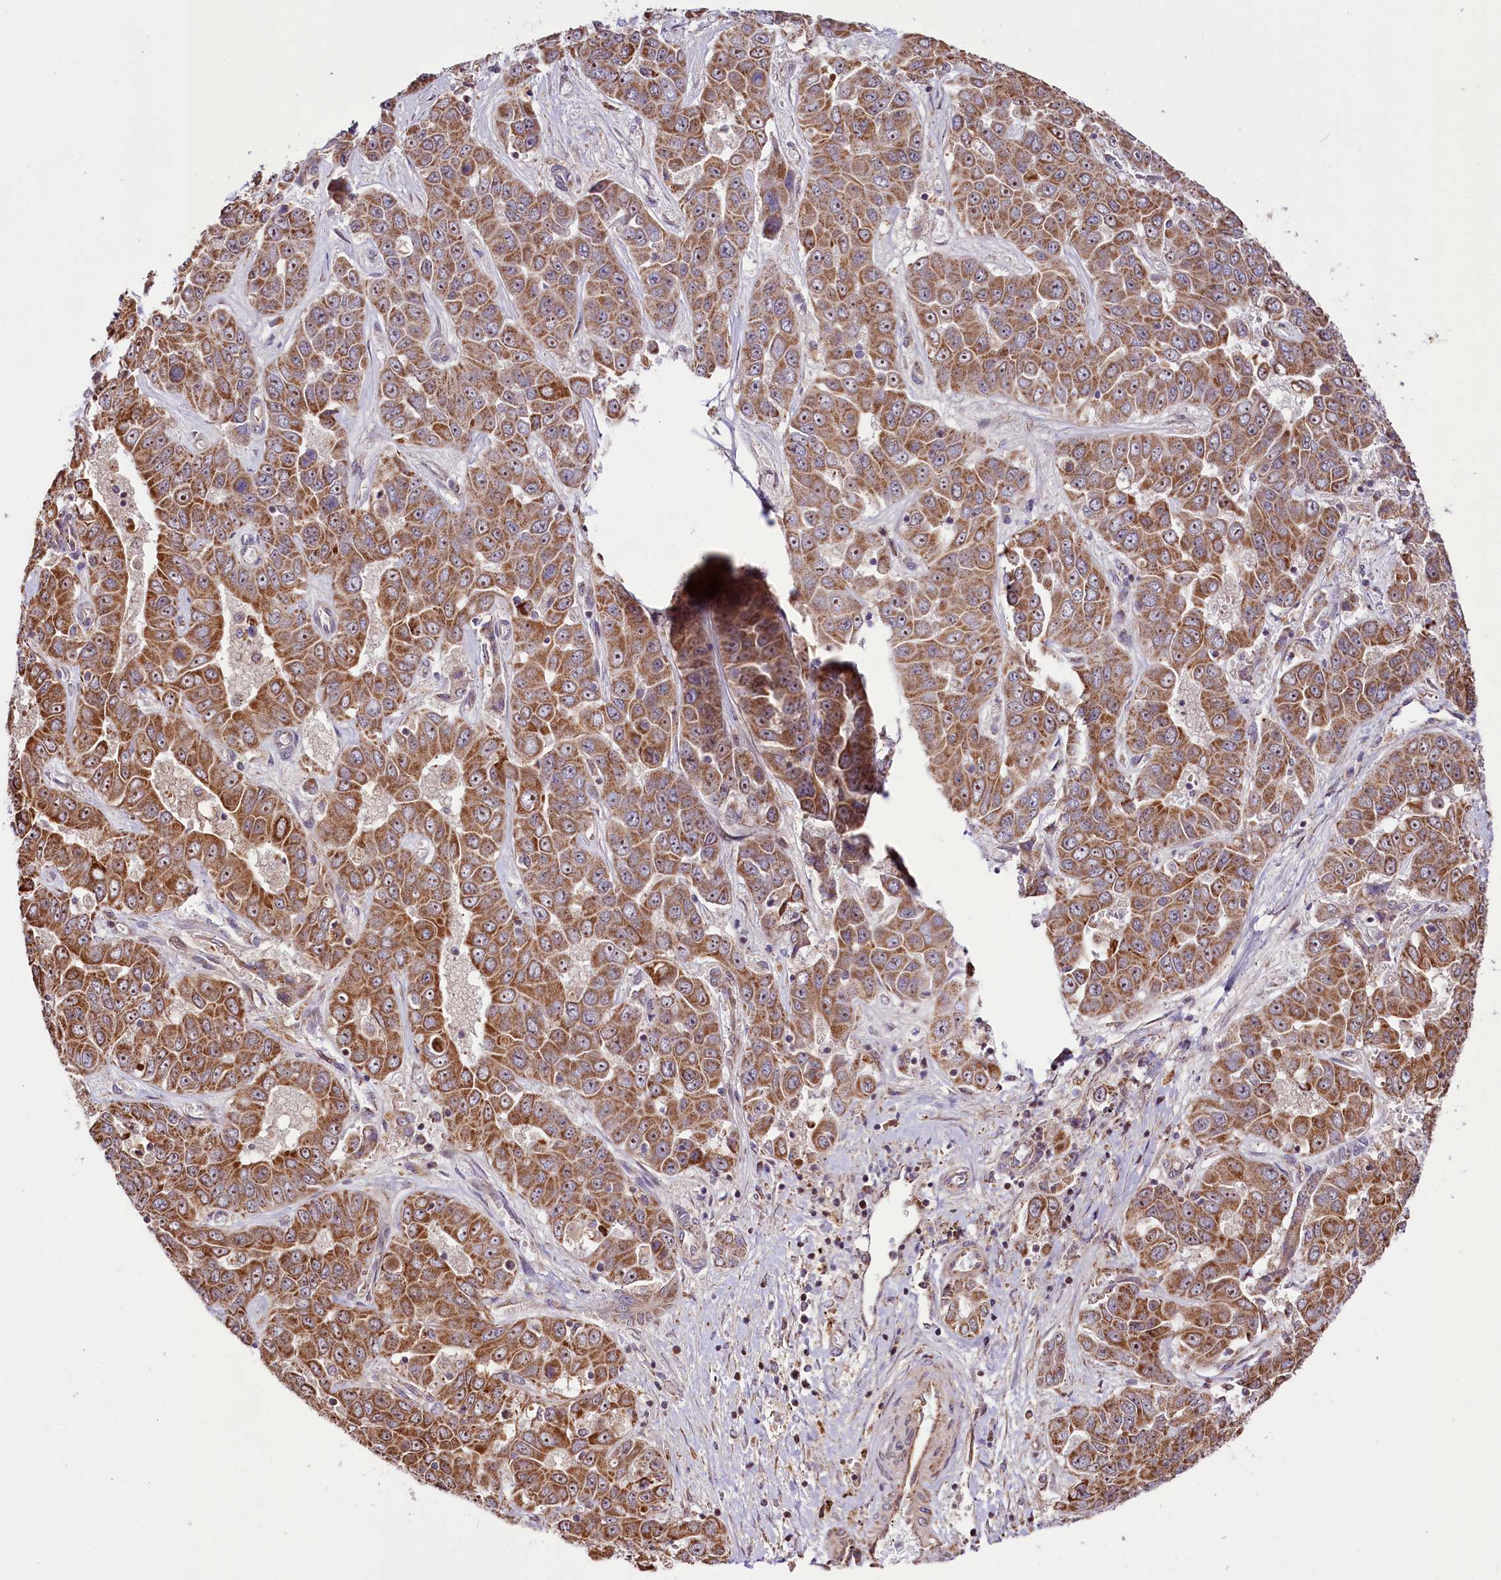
{"staining": {"intensity": "moderate", "quantity": ">75%", "location": "cytoplasmic/membranous"}, "tissue": "liver cancer", "cell_type": "Tumor cells", "image_type": "cancer", "snomed": [{"axis": "morphology", "description": "Cholangiocarcinoma"}, {"axis": "topography", "description": "Liver"}], "caption": "An immunohistochemistry (IHC) photomicrograph of tumor tissue is shown. Protein staining in brown shows moderate cytoplasmic/membranous positivity in cholangiocarcinoma (liver) within tumor cells. (IHC, brightfield microscopy, high magnification).", "gene": "ST7", "patient": {"sex": "female", "age": 52}}